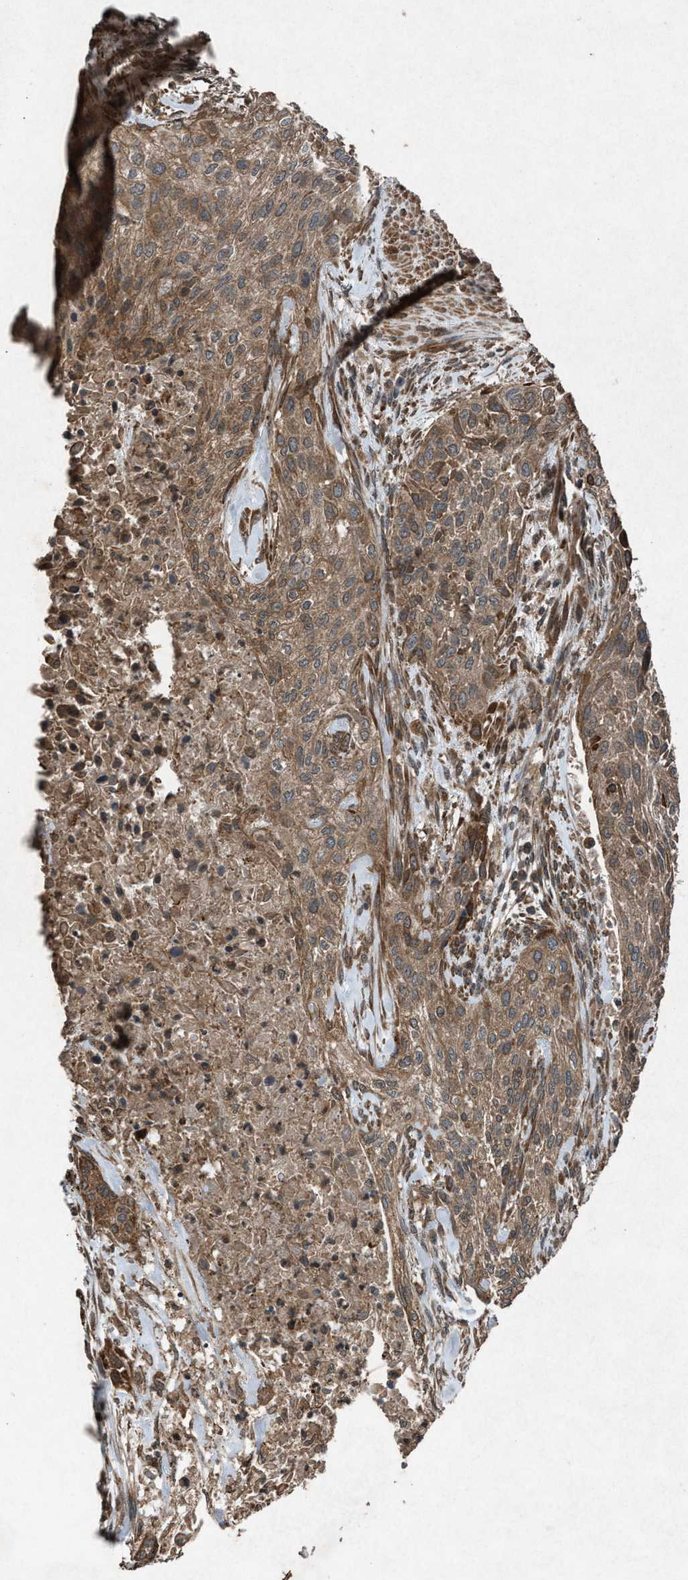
{"staining": {"intensity": "moderate", "quantity": ">75%", "location": "cytoplasmic/membranous"}, "tissue": "urothelial cancer", "cell_type": "Tumor cells", "image_type": "cancer", "snomed": [{"axis": "morphology", "description": "Urothelial carcinoma, Low grade"}, {"axis": "morphology", "description": "Urothelial carcinoma, High grade"}, {"axis": "topography", "description": "Urinary bladder"}], "caption": "High-grade urothelial carcinoma stained with DAB (3,3'-diaminobenzidine) immunohistochemistry demonstrates medium levels of moderate cytoplasmic/membranous positivity in about >75% of tumor cells.", "gene": "CALR", "patient": {"sex": "male", "age": 35}}